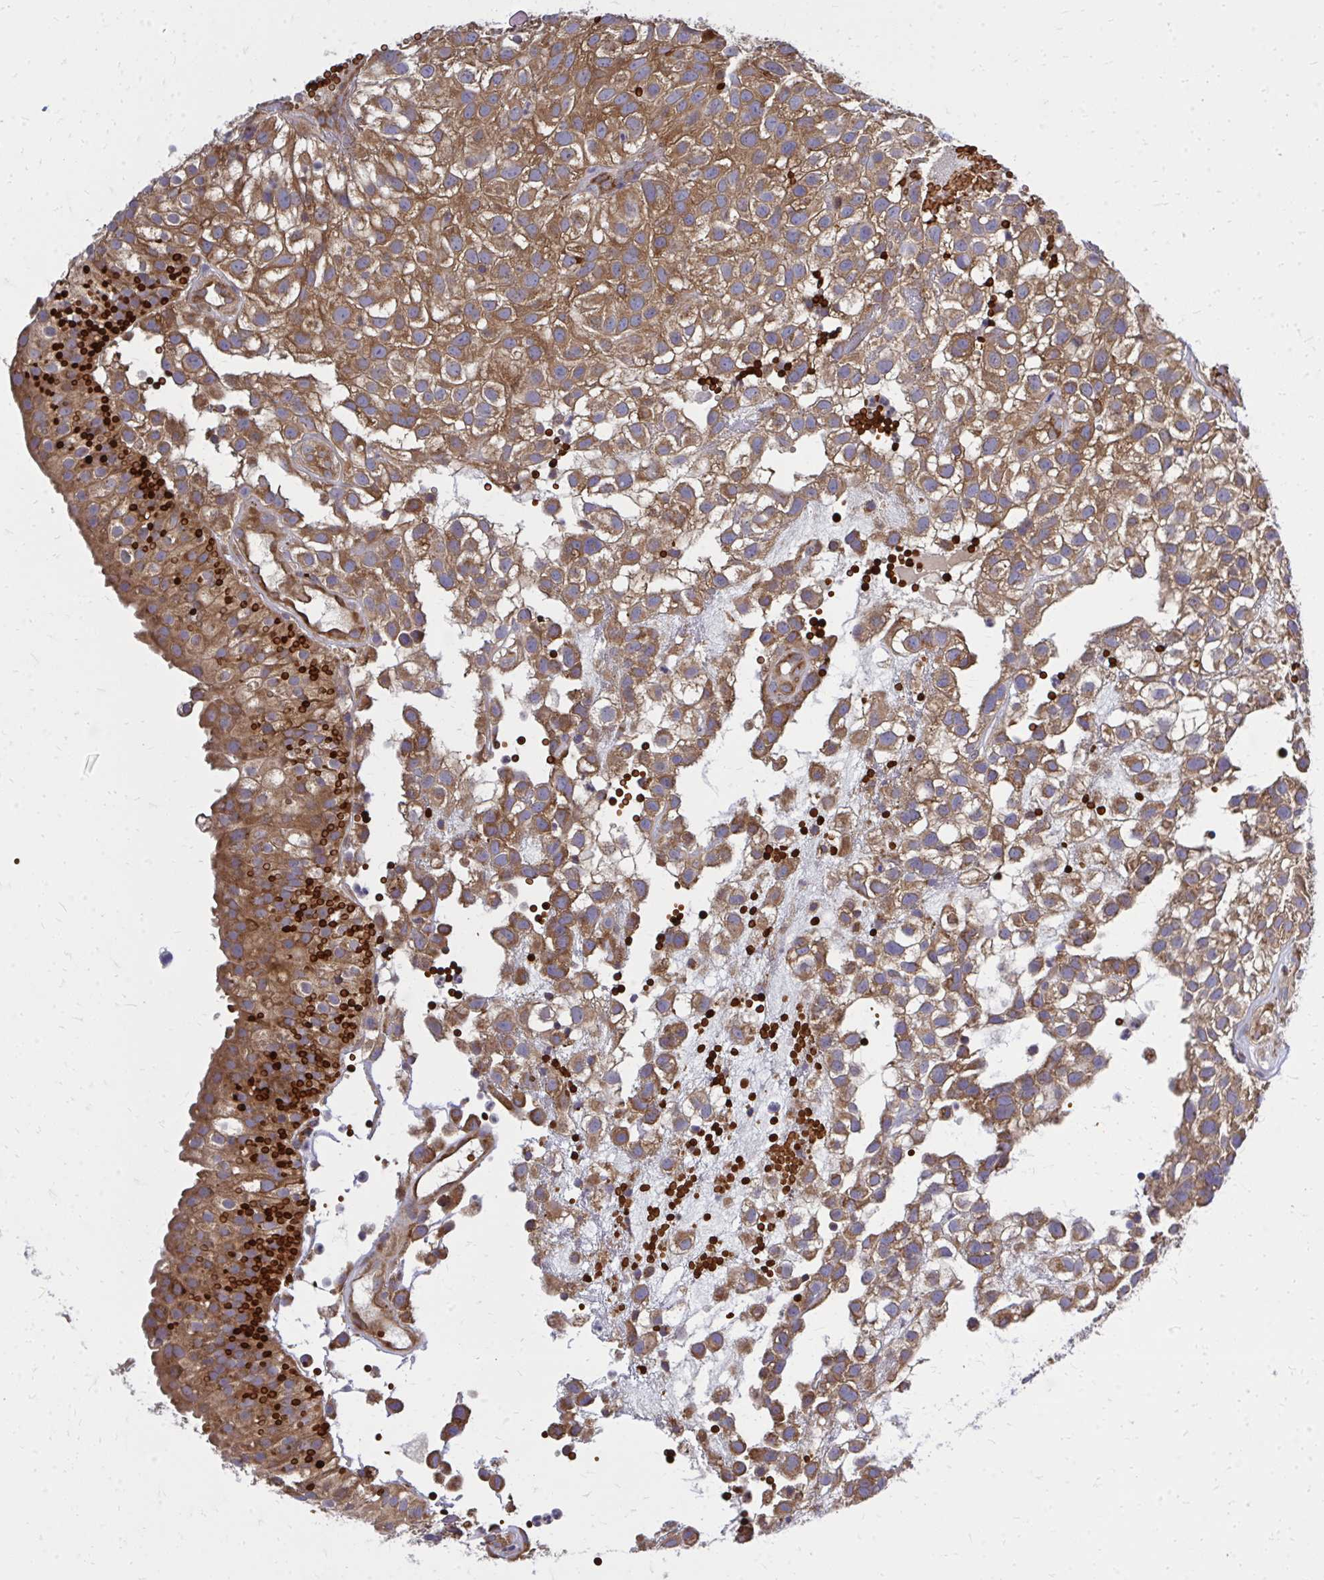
{"staining": {"intensity": "moderate", "quantity": ">75%", "location": "cytoplasmic/membranous"}, "tissue": "urothelial cancer", "cell_type": "Tumor cells", "image_type": "cancer", "snomed": [{"axis": "morphology", "description": "Urothelial carcinoma, High grade"}, {"axis": "topography", "description": "Urinary bladder"}], "caption": "Immunohistochemical staining of human high-grade urothelial carcinoma reveals medium levels of moderate cytoplasmic/membranous protein staining in approximately >75% of tumor cells.", "gene": "PDK4", "patient": {"sex": "male", "age": 56}}